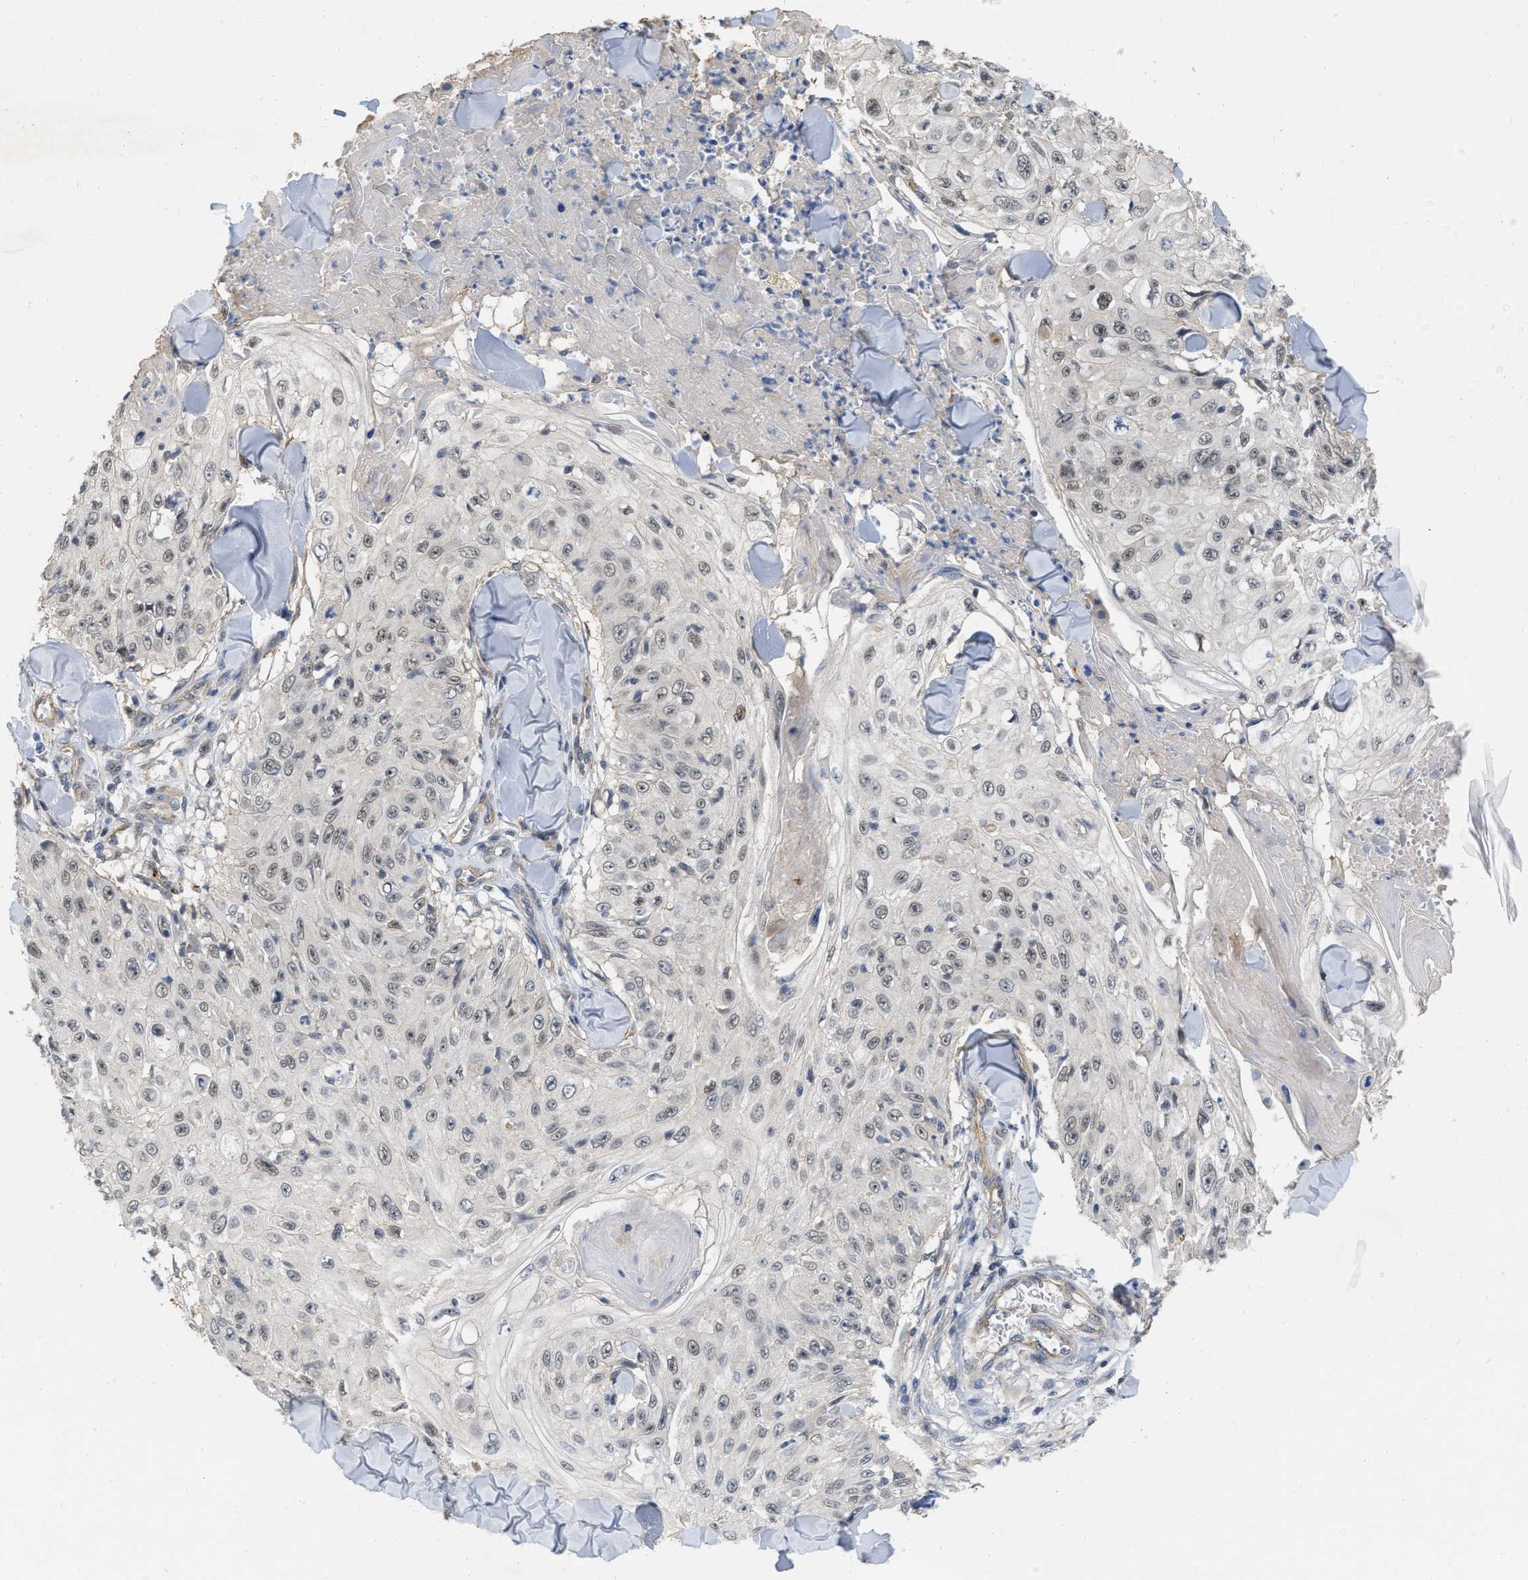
{"staining": {"intensity": "negative", "quantity": "none", "location": "none"}, "tissue": "skin cancer", "cell_type": "Tumor cells", "image_type": "cancer", "snomed": [{"axis": "morphology", "description": "Squamous cell carcinoma, NOS"}, {"axis": "topography", "description": "Skin"}], "caption": "This is an immunohistochemistry (IHC) image of skin cancer. There is no staining in tumor cells.", "gene": "NAPEPLD", "patient": {"sex": "male", "age": 86}}